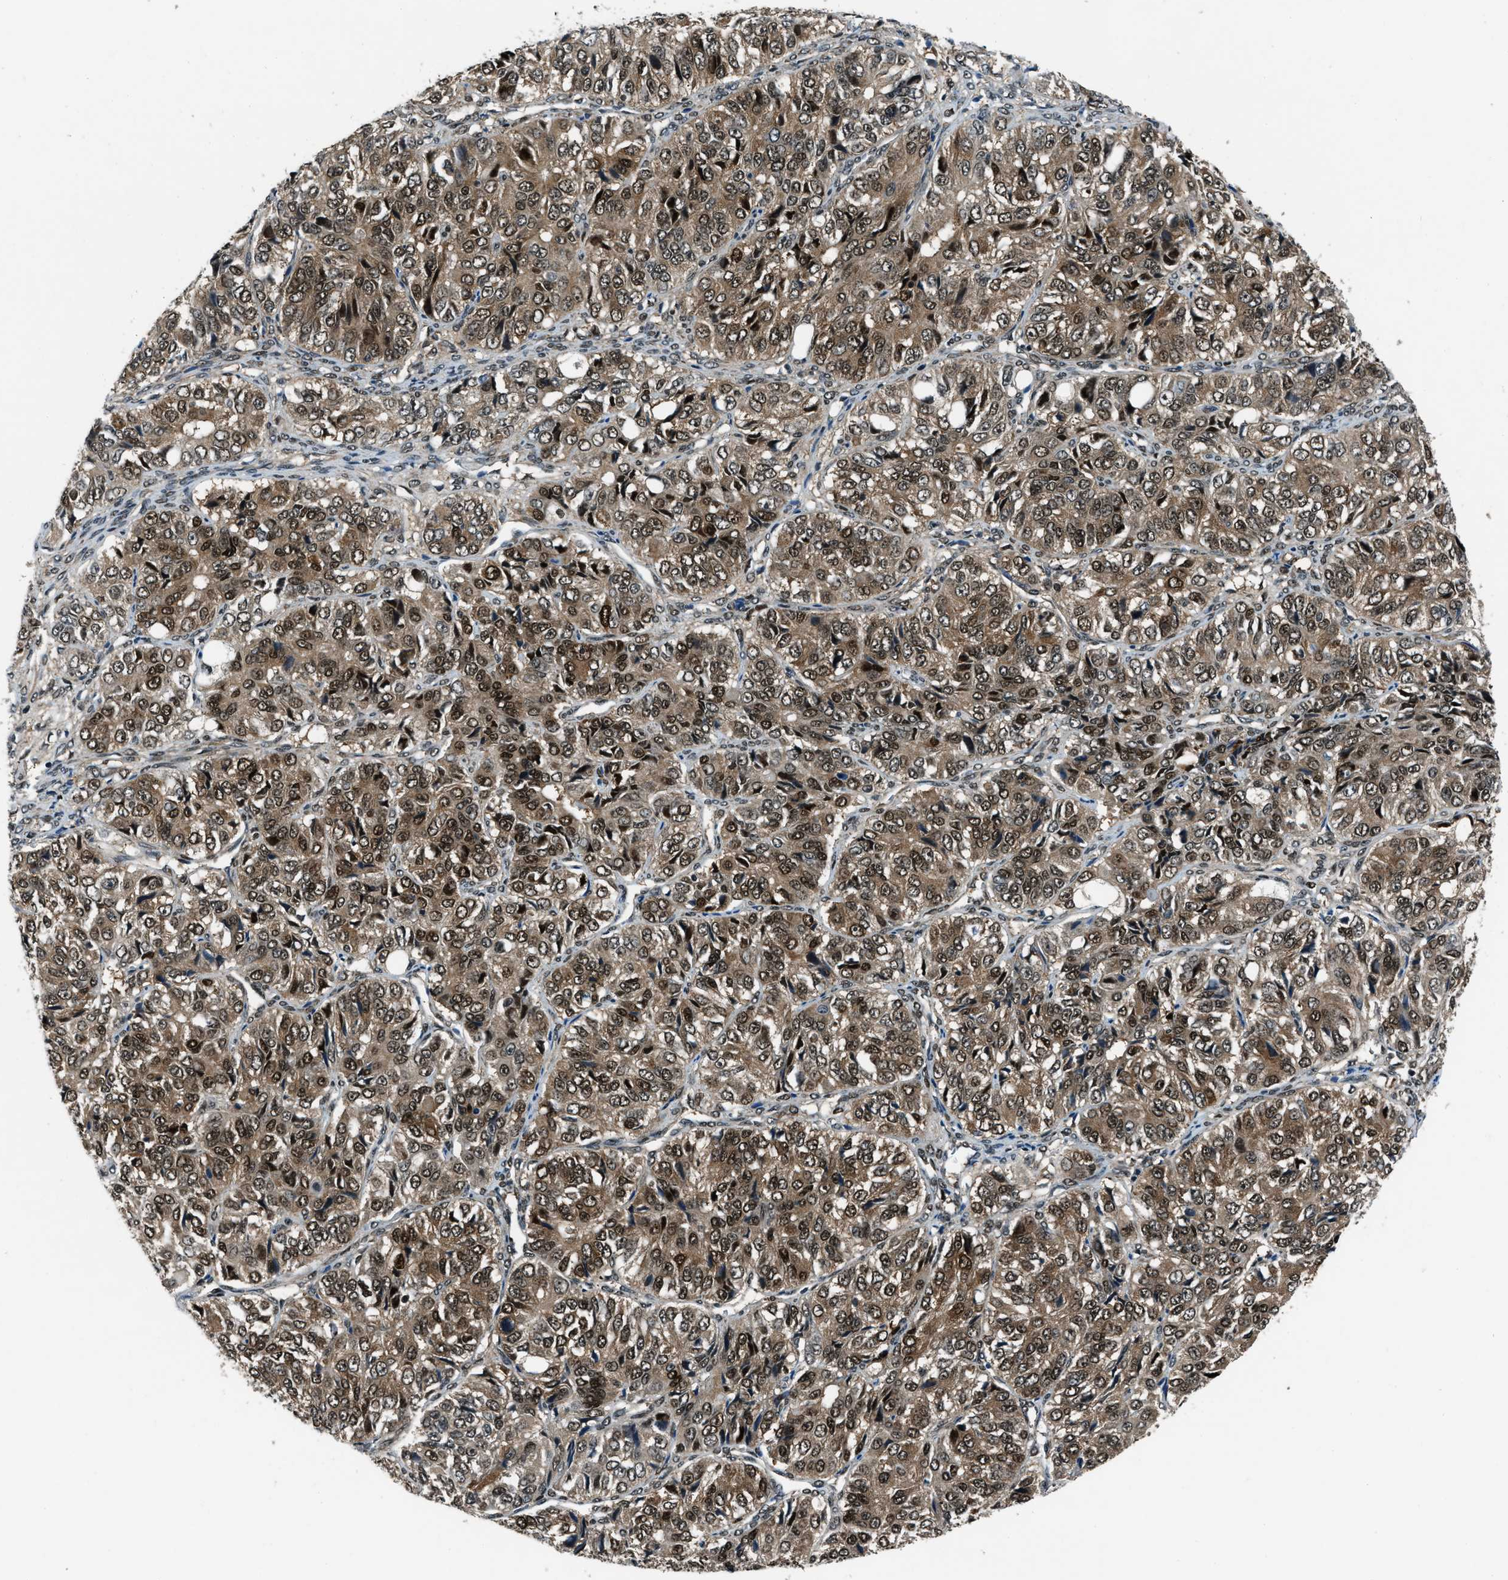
{"staining": {"intensity": "strong", "quantity": ">75%", "location": "cytoplasmic/membranous,nuclear"}, "tissue": "ovarian cancer", "cell_type": "Tumor cells", "image_type": "cancer", "snomed": [{"axis": "morphology", "description": "Carcinoma, endometroid"}, {"axis": "topography", "description": "Ovary"}], "caption": "Strong cytoplasmic/membranous and nuclear expression for a protein is seen in about >75% of tumor cells of ovarian cancer (endometroid carcinoma) using immunohistochemistry (IHC).", "gene": "NUDCD3", "patient": {"sex": "female", "age": 51}}